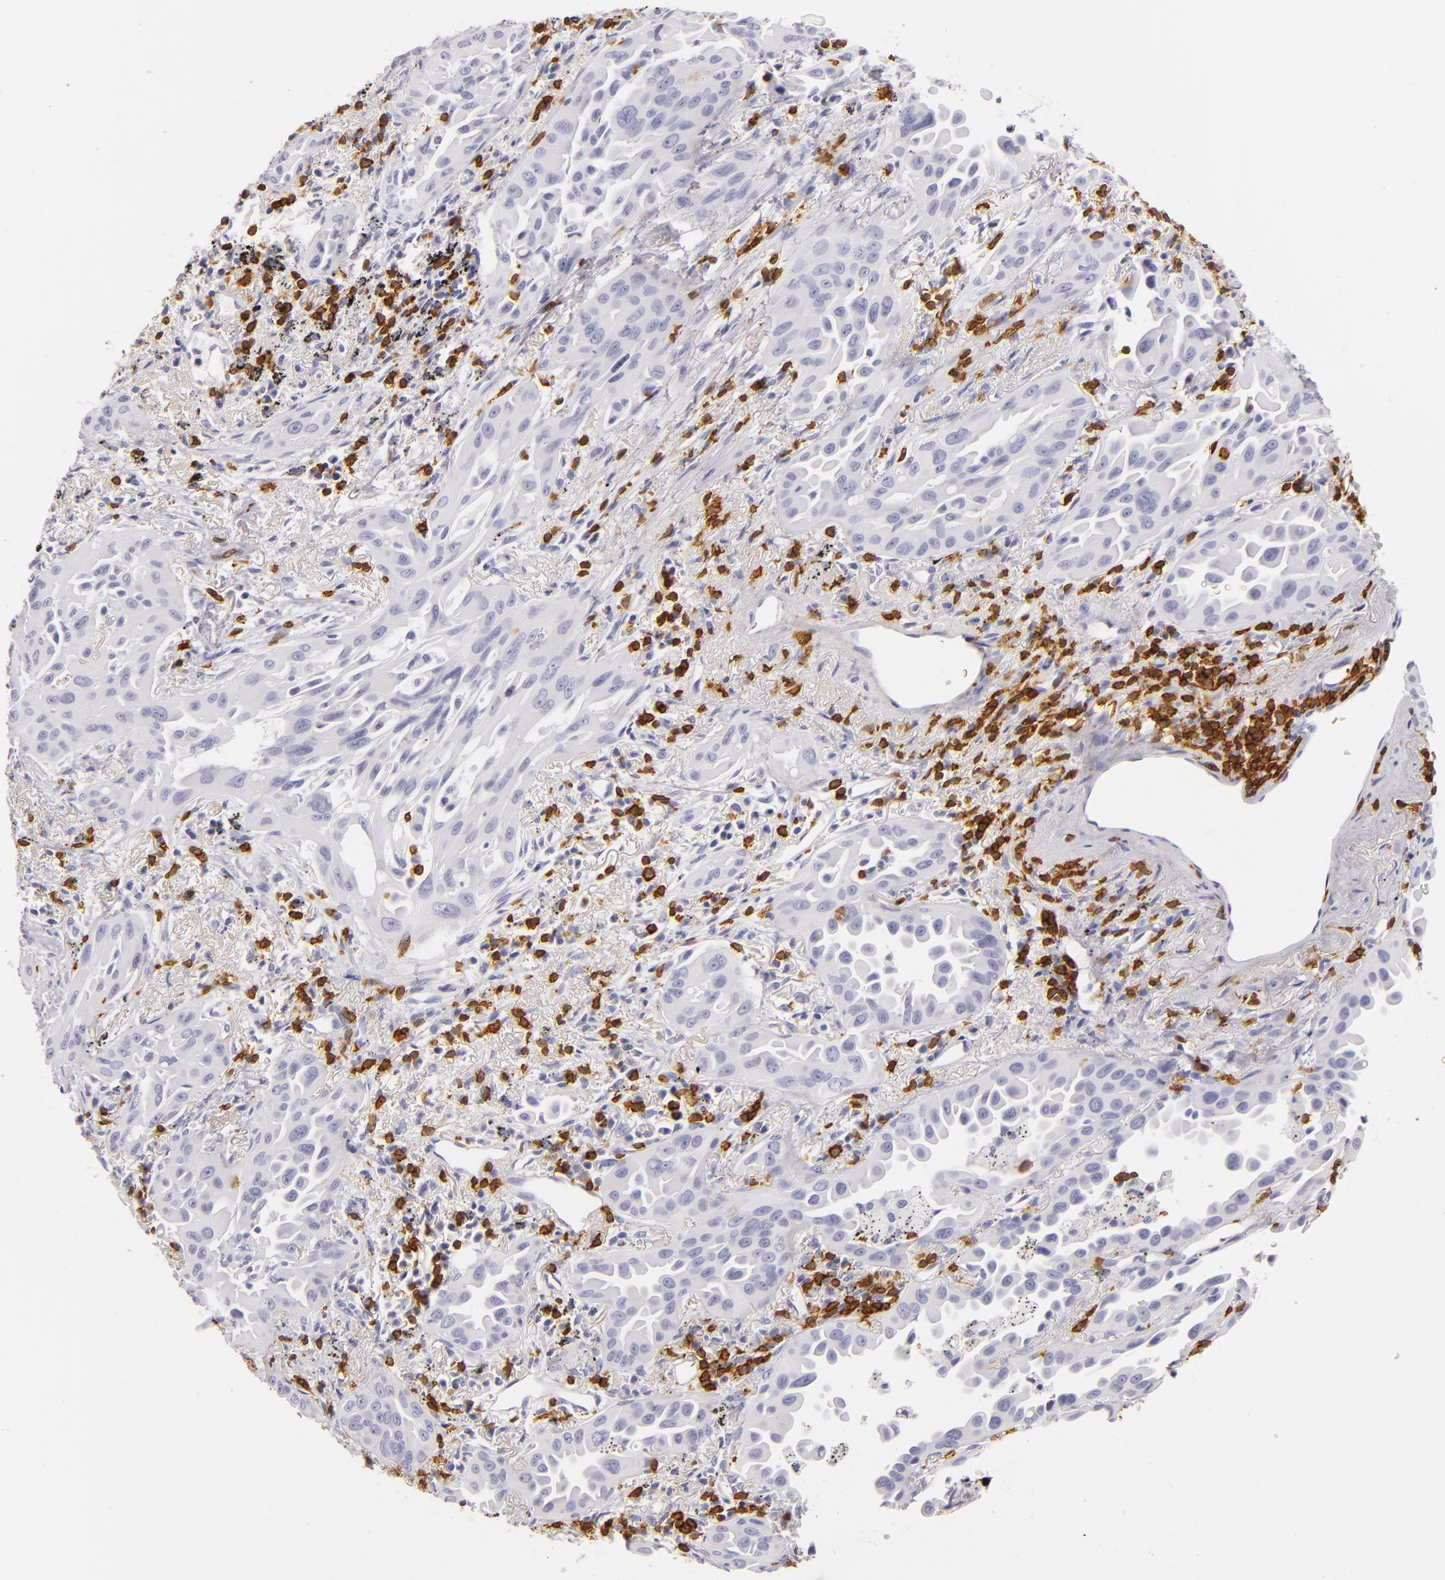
{"staining": {"intensity": "negative", "quantity": "none", "location": "none"}, "tissue": "lung cancer", "cell_type": "Tumor cells", "image_type": "cancer", "snomed": [{"axis": "morphology", "description": "Adenocarcinoma, NOS"}, {"axis": "topography", "description": "Lung"}], "caption": "DAB immunohistochemical staining of lung adenocarcinoma reveals no significant expression in tumor cells.", "gene": "LAT", "patient": {"sex": "male", "age": 68}}